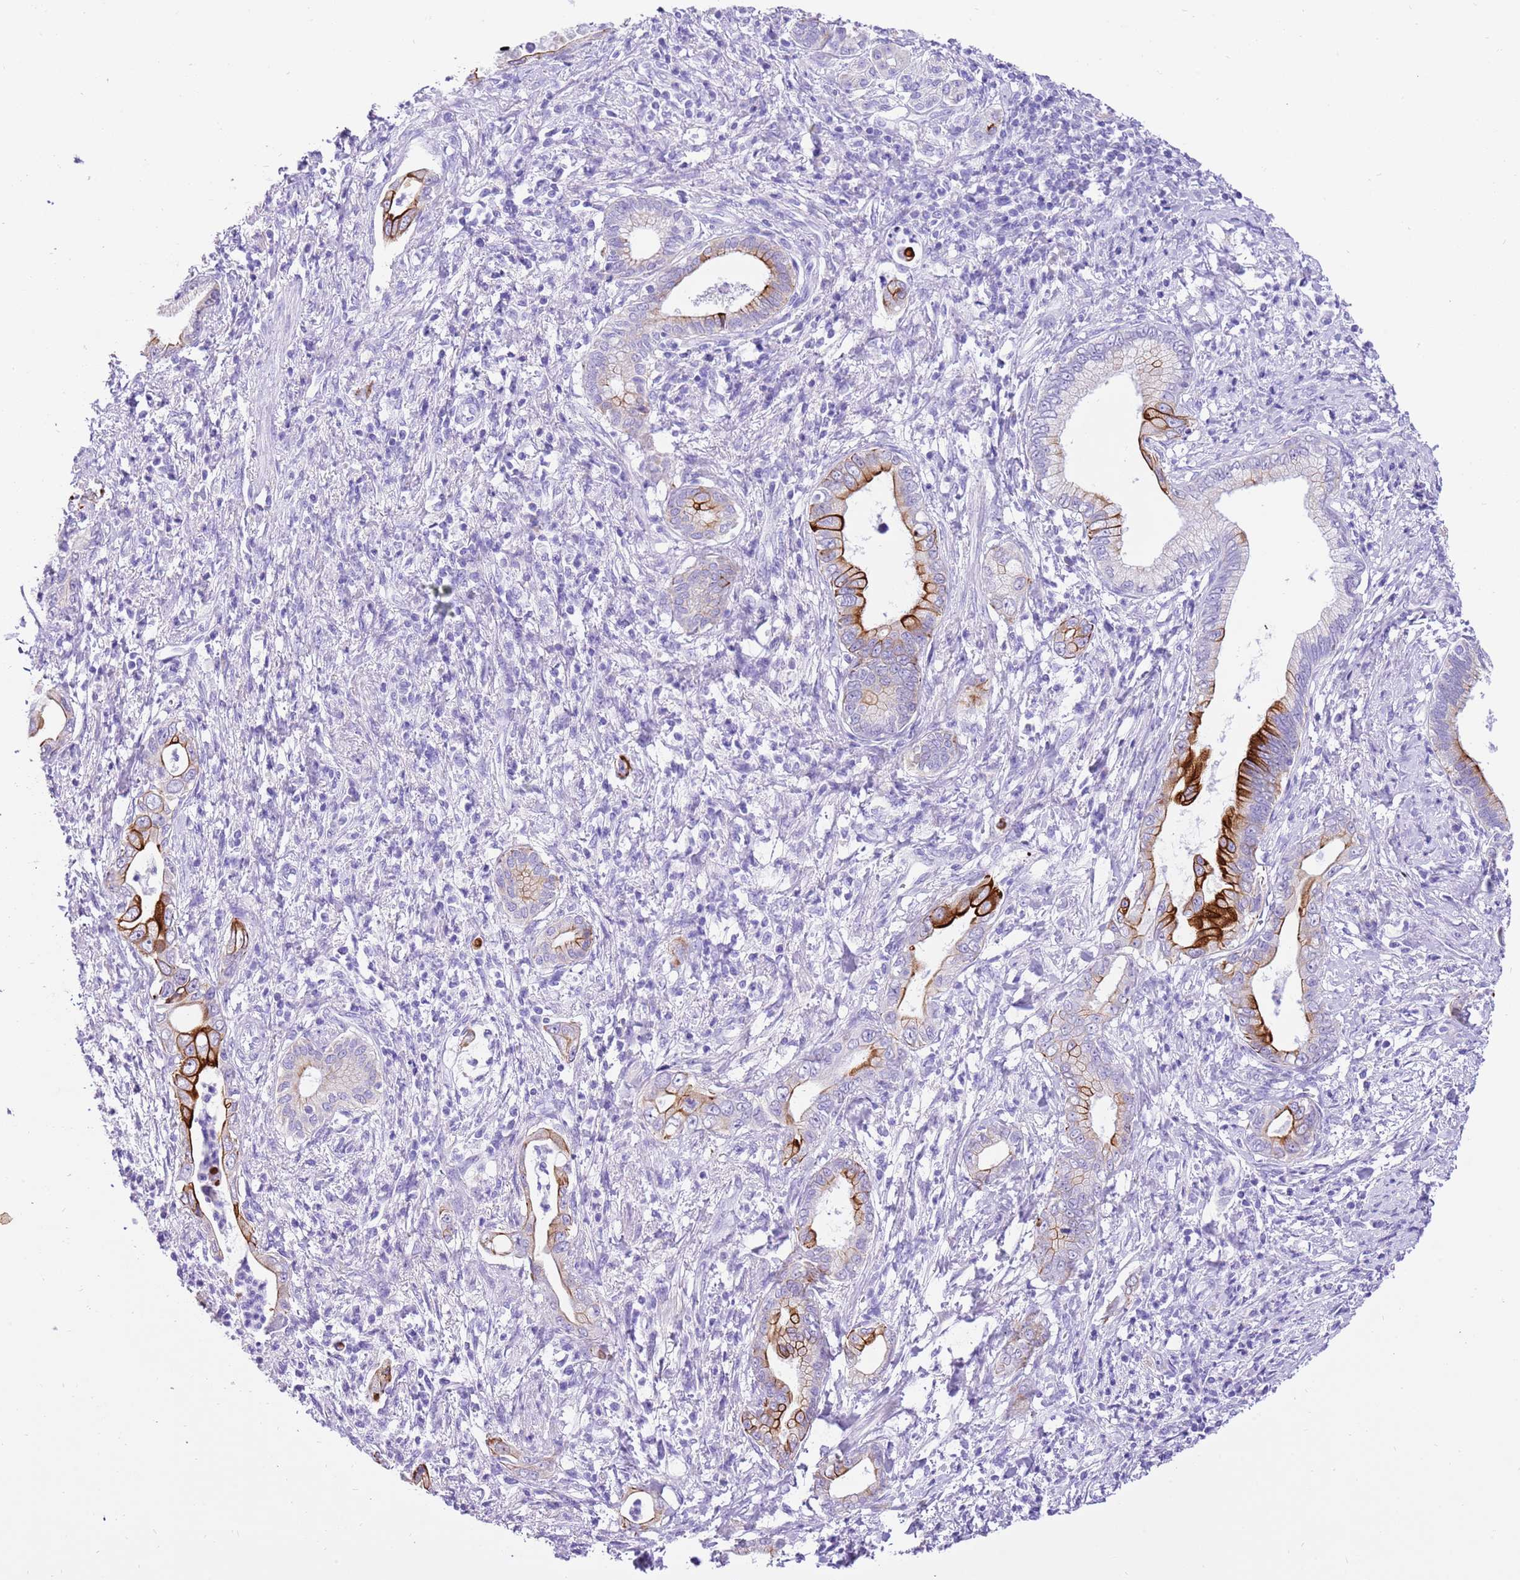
{"staining": {"intensity": "strong", "quantity": "25%-75%", "location": "cytoplasmic/membranous"}, "tissue": "pancreatic cancer", "cell_type": "Tumor cells", "image_type": "cancer", "snomed": [{"axis": "morphology", "description": "Normal tissue, NOS"}, {"axis": "morphology", "description": "Adenocarcinoma, NOS"}, {"axis": "topography", "description": "Pancreas"}], "caption": "Pancreatic adenocarcinoma stained with a brown dye demonstrates strong cytoplasmic/membranous positive positivity in about 25%-75% of tumor cells.", "gene": "R3HDM4", "patient": {"sex": "female", "age": 55}}